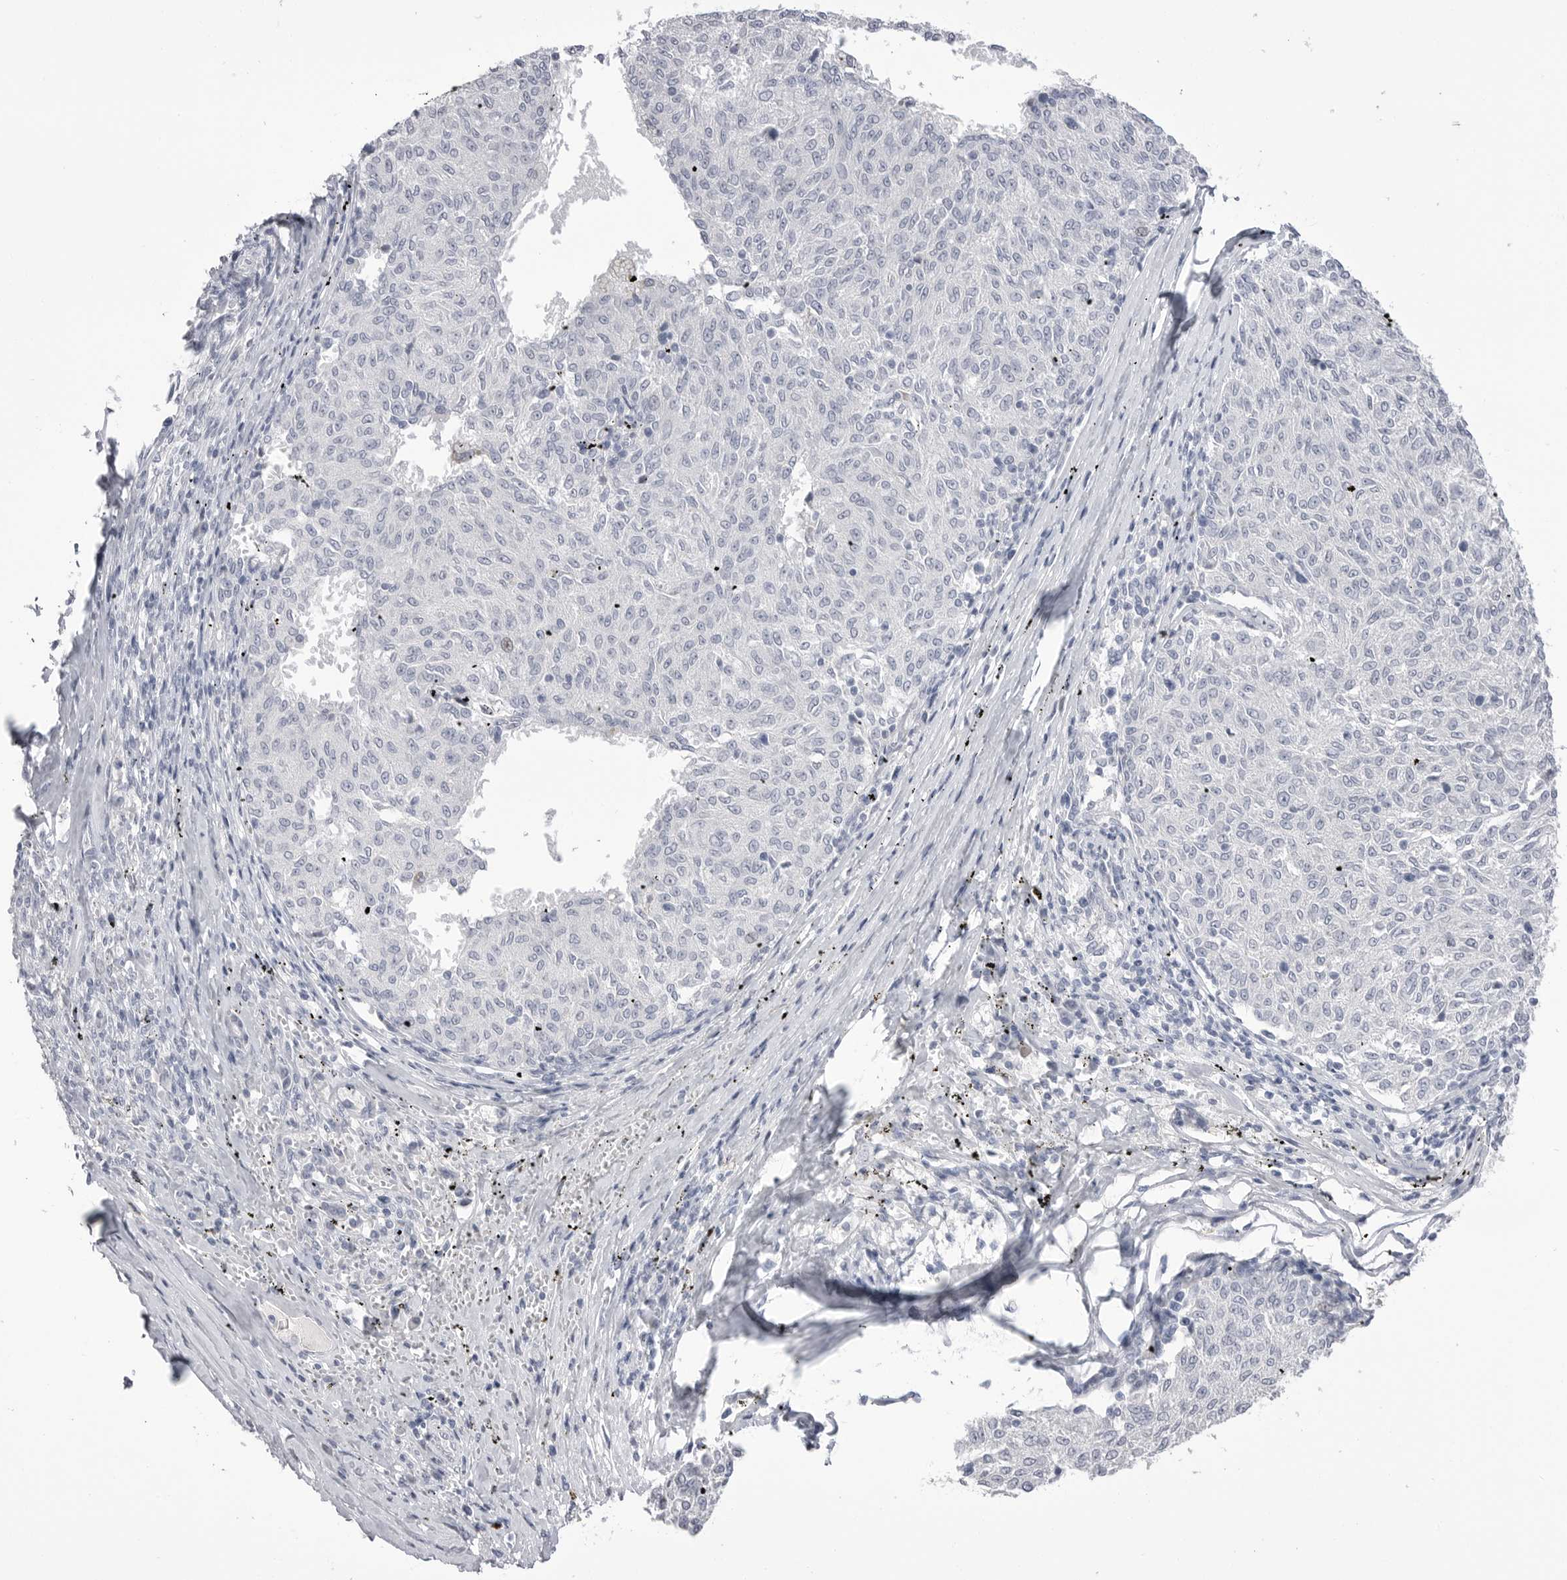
{"staining": {"intensity": "negative", "quantity": "none", "location": "none"}, "tissue": "melanoma", "cell_type": "Tumor cells", "image_type": "cancer", "snomed": [{"axis": "morphology", "description": "Malignant melanoma, NOS"}, {"axis": "topography", "description": "Skin"}], "caption": "Tumor cells show no significant expression in malignant melanoma. (DAB immunohistochemistry, high magnification).", "gene": "CPB1", "patient": {"sex": "female", "age": 72}}